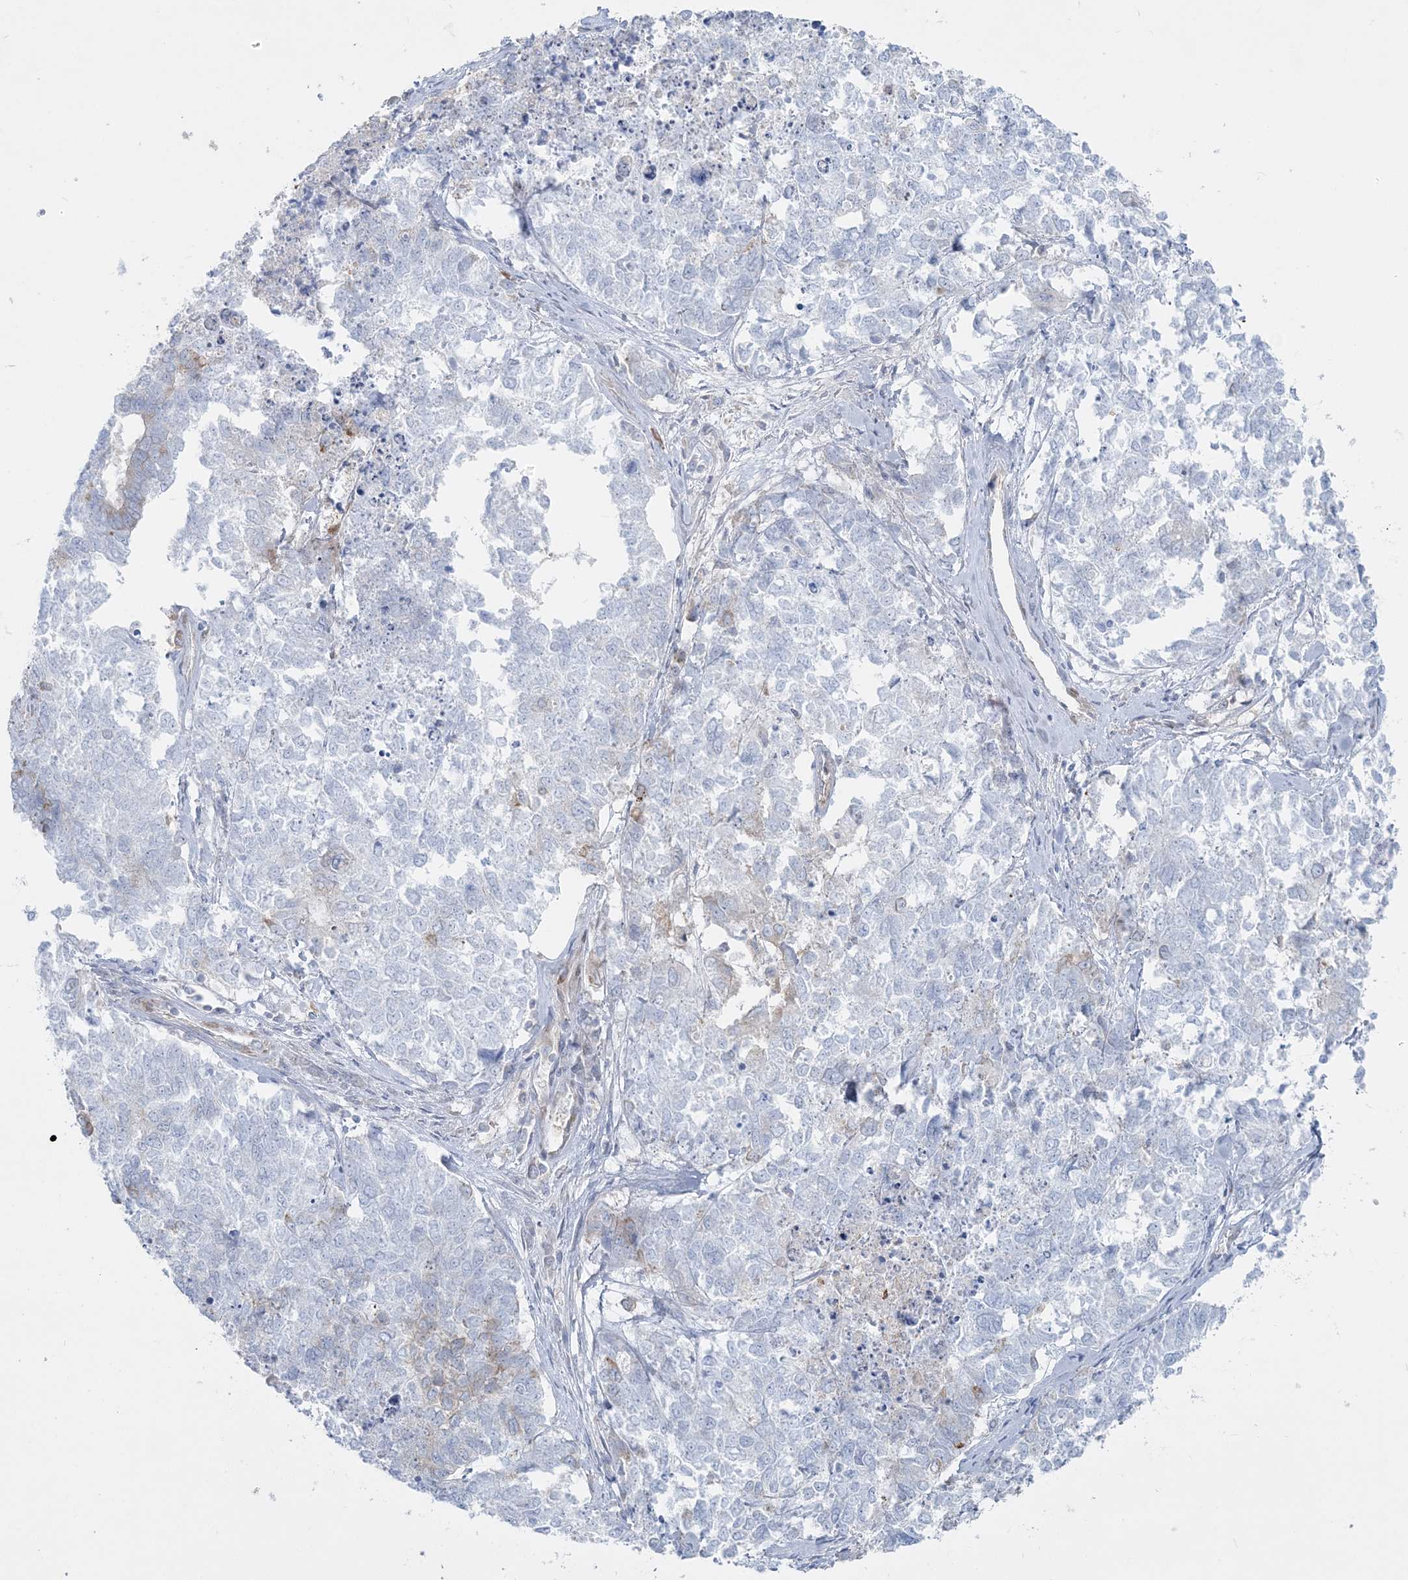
{"staining": {"intensity": "negative", "quantity": "none", "location": "none"}, "tissue": "cervical cancer", "cell_type": "Tumor cells", "image_type": "cancer", "snomed": [{"axis": "morphology", "description": "Squamous cell carcinoma, NOS"}, {"axis": "topography", "description": "Cervix"}], "caption": "A photomicrograph of cervical cancer (squamous cell carcinoma) stained for a protein shows no brown staining in tumor cells.", "gene": "CCNJ", "patient": {"sex": "female", "age": 63}}